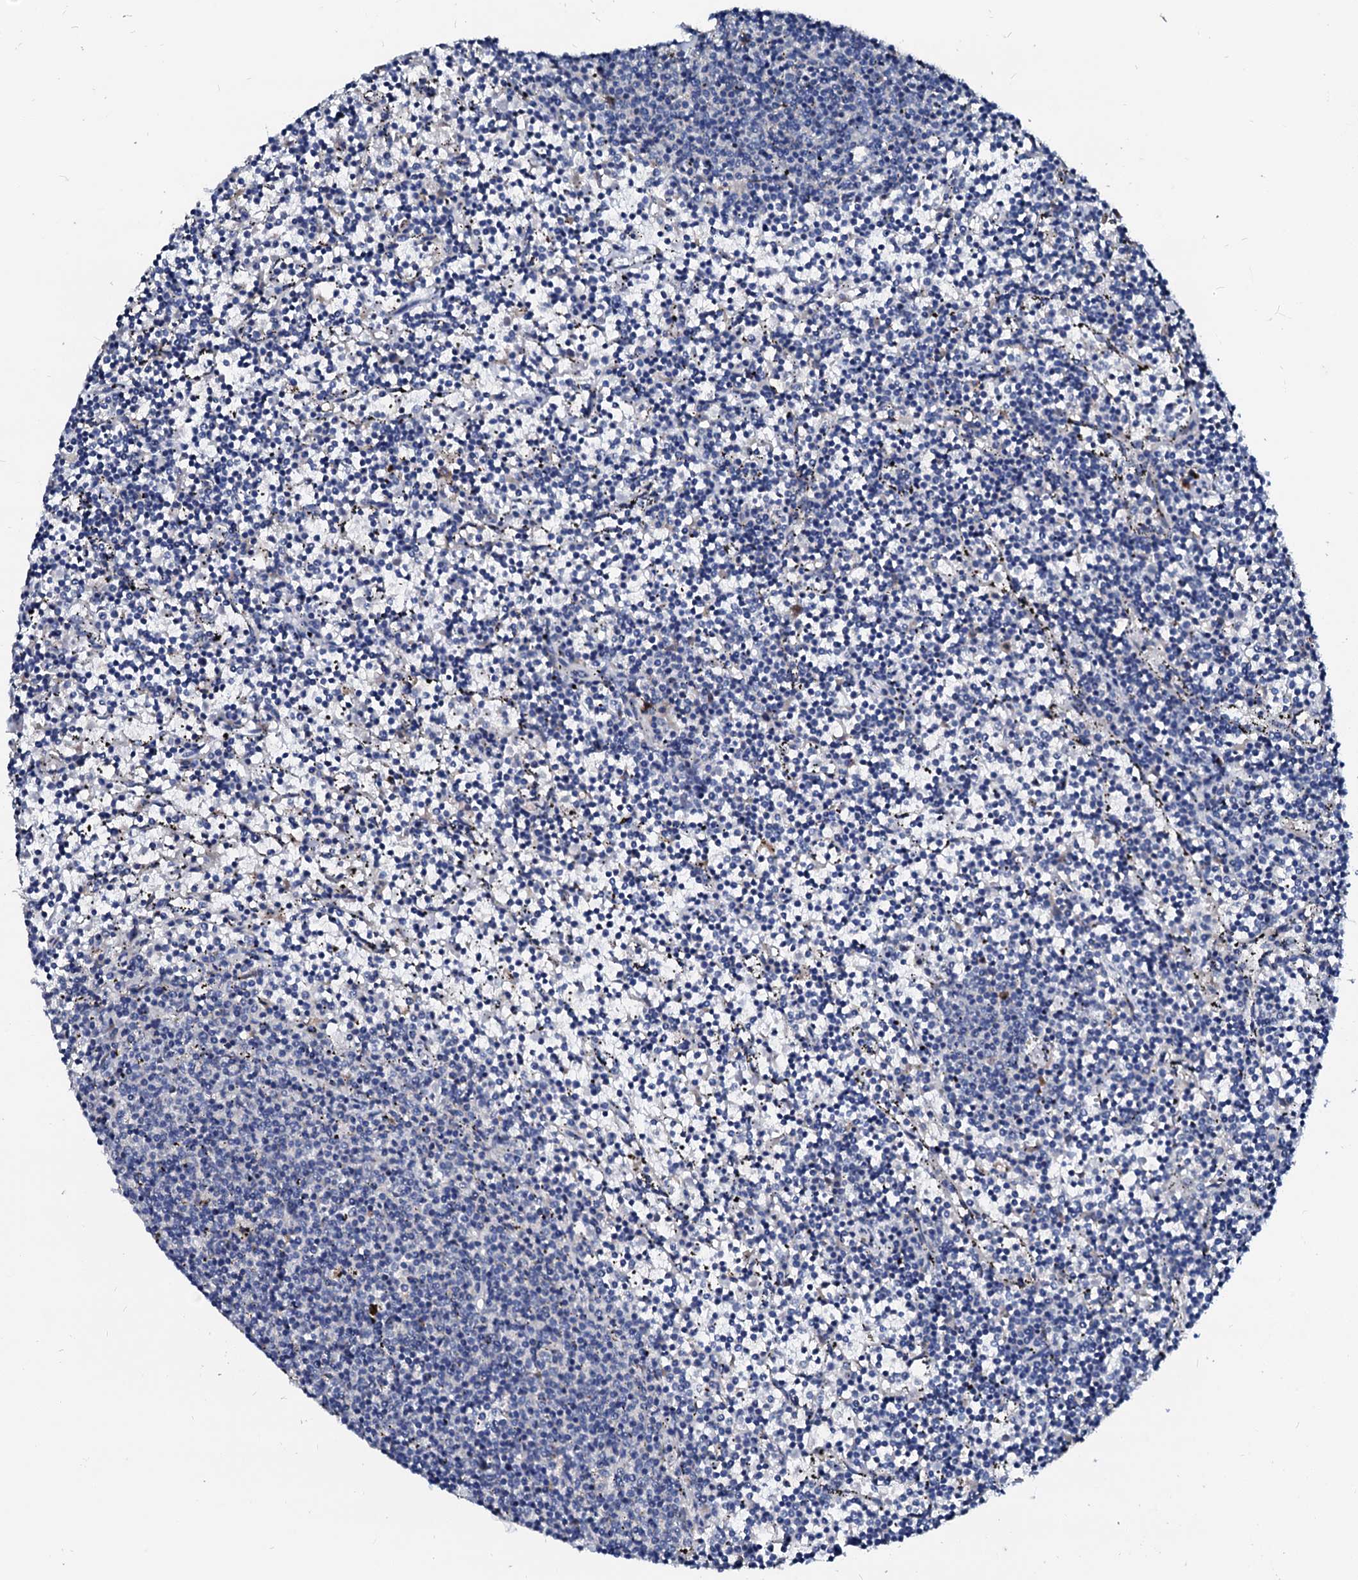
{"staining": {"intensity": "negative", "quantity": "none", "location": "none"}, "tissue": "lymphoma", "cell_type": "Tumor cells", "image_type": "cancer", "snomed": [{"axis": "morphology", "description": "Malignant lymphoma, non-Hodgkin's type, Low grade"}, {"axis": "topography", "description": "Spleen"}], "caption": "This is an immunohistochemistry (IHC) photomicrograph of human lymphoma. There is no expression in tumor cells.", "gene": "LMAN1", "patient": {"sex": "female", "age": 50}}